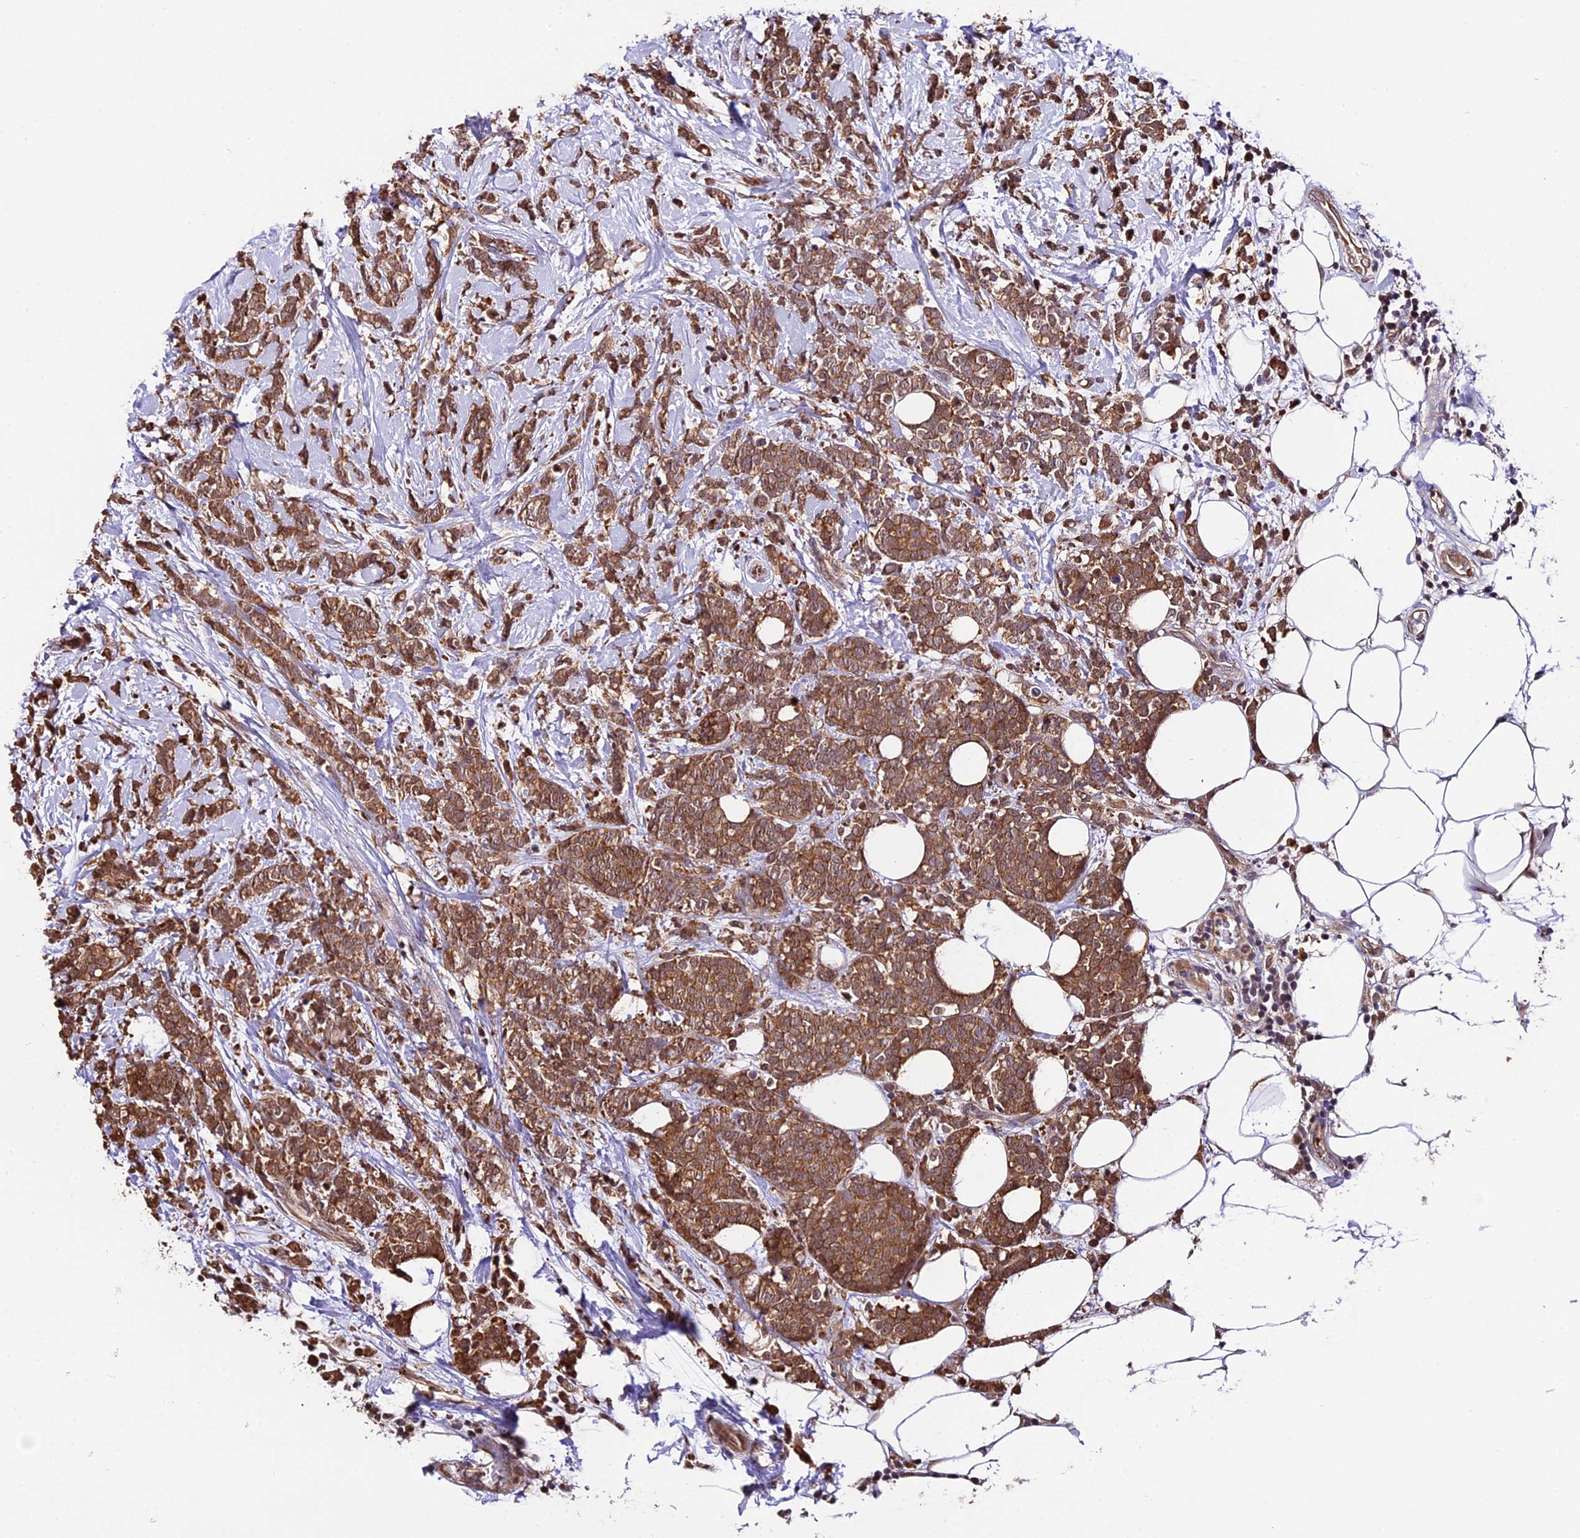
{"staining": {"intensity": "moderate", "quantity": ">75%", "location": "cytoplasmic/membranous"}, "tissue": "breast cancer", "cell_type": "Tumor cells", "image_type": "cancer", "snomed": [{"axis": "morphology", "description": "Lobular carcinoma"}, {"axis": "topography", "description": "Breast"}], "caption": "Protein staining of breast cancer (lobular carcinoma) tissue shows moderate cytoplasmic/membranous expression in about >75% of tumor cells.", "gene": "HERPUD1", "patient": {"sex": "female", "age": 58}}